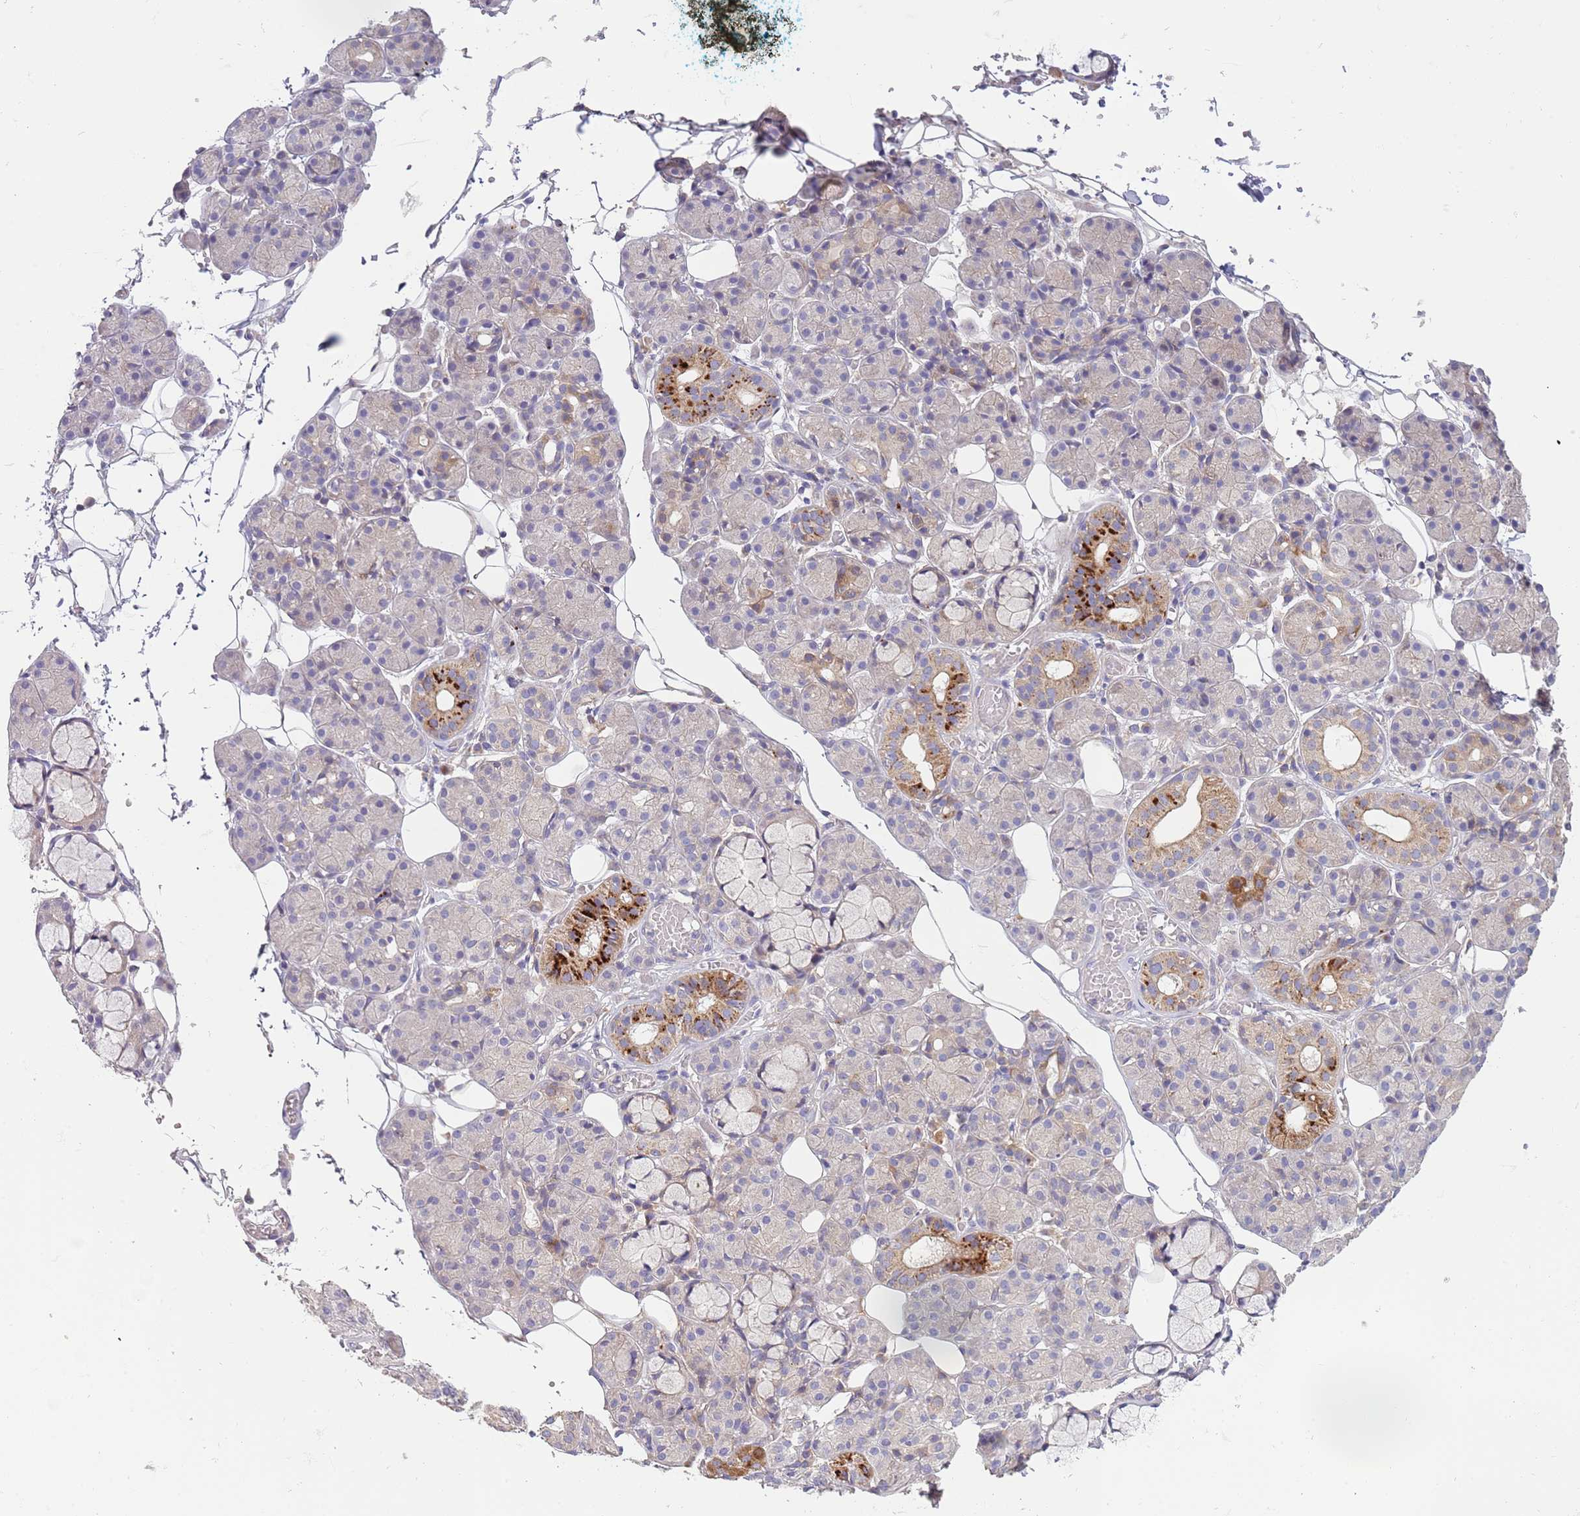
{"staining": {"intensity": "strong", "quantity": "<25%", "location": "cytoplasmic/membranous"}, "tissue": "salivary gland", "cell_type": "Glandular cells", "image_type": "normal", "snomed": [{"axis": "morphology", "description": "Normal tissue, NOS"}, {"axis": "topography", "description": "Salivary gland"}], "caption": "Immunohistochemistry (IHC) of normal salivary gland displays medium levels of strong cytoplasmic/membranous staining in approximately <25% of glandular cells. (brown staining indicates protein expression, while blue staining denotes nuclei).", "gene": "ARMCX6", "patient": {"sex": "male", "age": 63}}